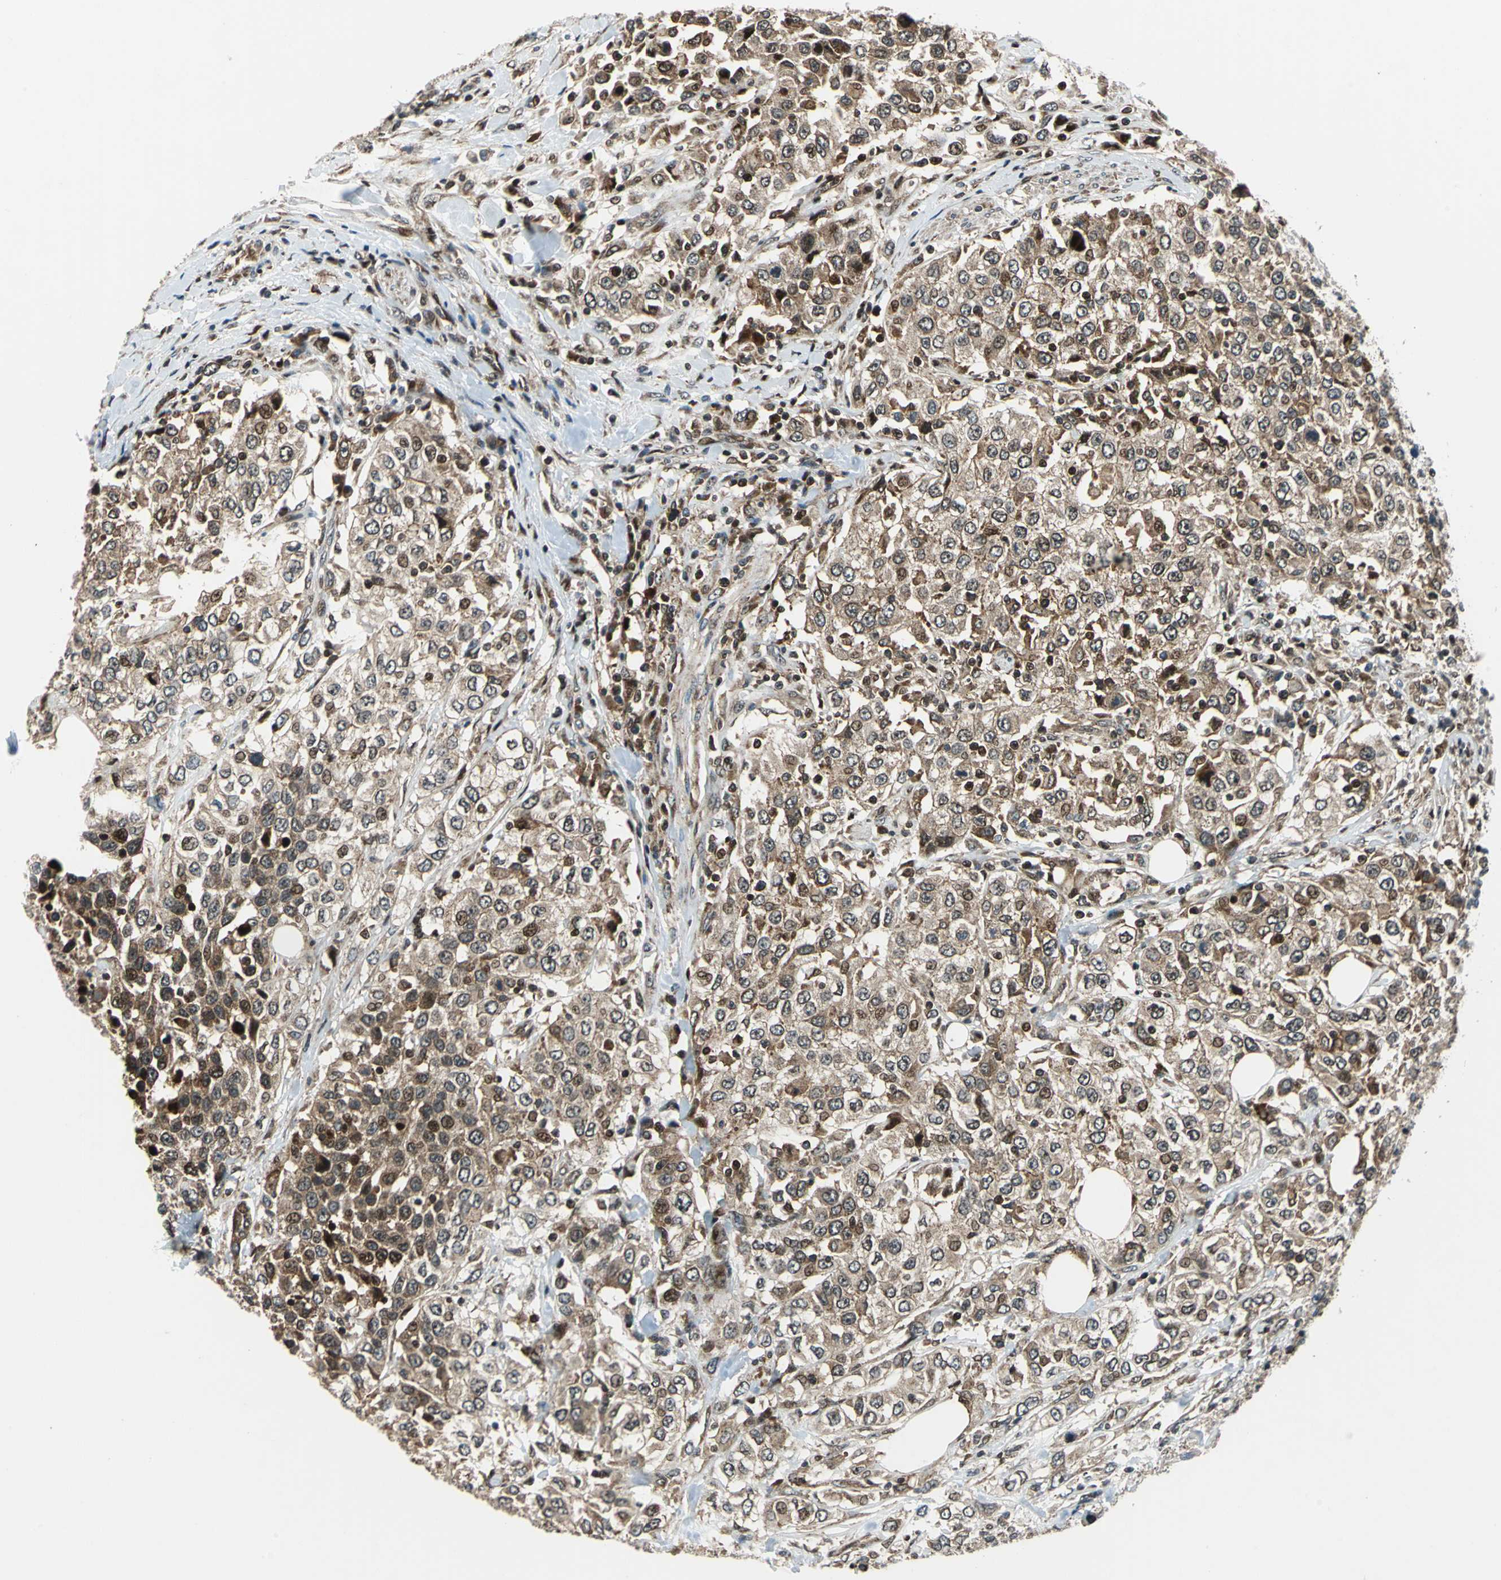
{"staining": {"intensity": "moderate", "quantity": "25%-75%", "location": "cytoplasmic/membranous,nuclear"}, "tissue": "urothelial cancer", "cell_type": "Tumor cells", "image_type": "cancer", "snomed": [{"axis": "morphology", "description": "Urothelial carcinoma, High grade"}, {"axis": "topography", "description": "Urinary bladder"}], "caption": "Protein expression analysis of human high-grade urothelial carcinoma reveals moderate cytoplasmic/membranous and nuclear positivity in approximately 25%-75% of tumor cells. Using DAB (brown) and hematoxylin (blue) stains, captured at high magnification using brightfield microscopy.", "gene": "AATF", "patient": {"sex": "female", "age": 80}}